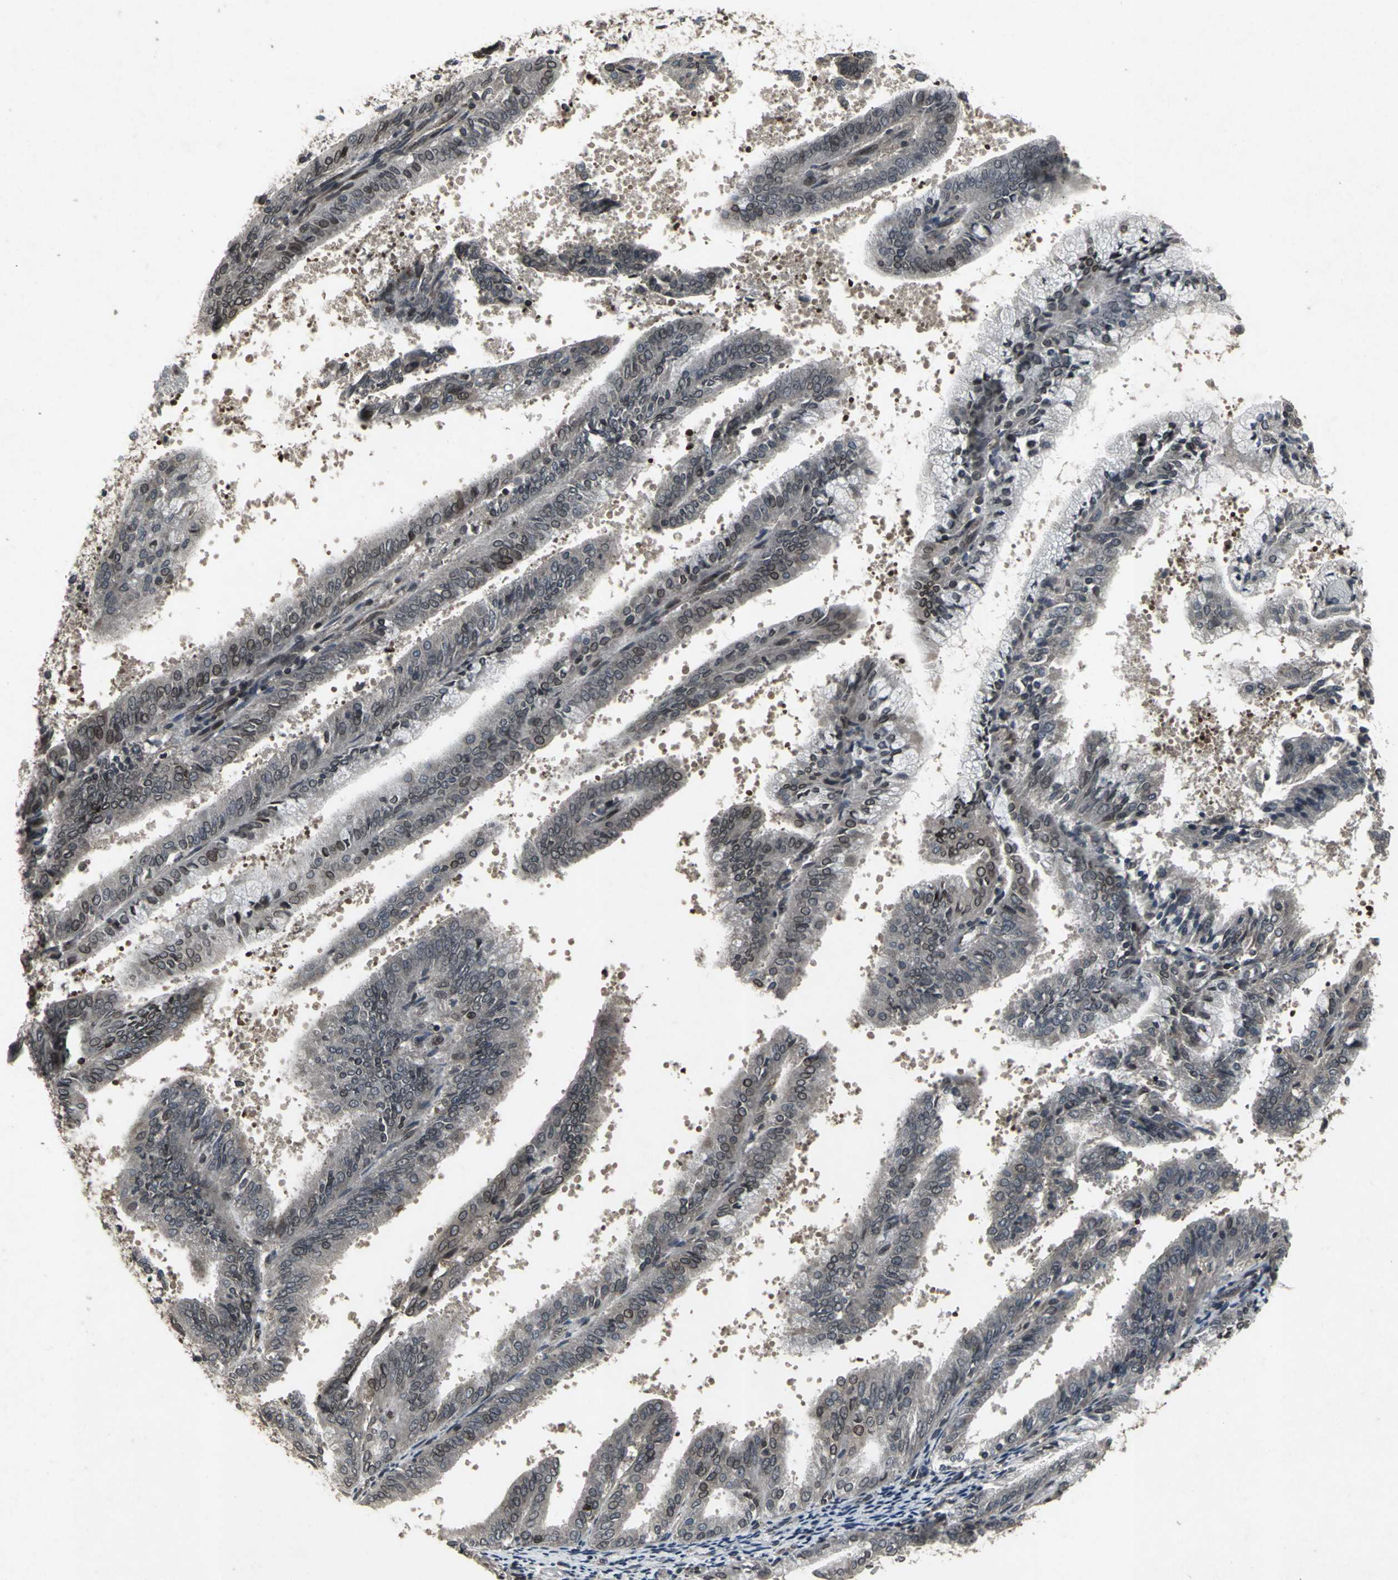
{"staining": {"intensity": "moderate", "quantity": "25%-75%", "location": "cytoplasmic/membranous,nuclear"}, "tissue": "endometrial cancer", "cell_type": "Tumor cells", "image_type": "cancer", "snomed": [{"axis": "morphology", "description": "Adenocarcinoma, NOS"}, {"axis": "topography", "description": "Endometrium"}], "caption": "Immunohistochemical staining of endometrial cancer demonstrates moderate cytoplasmic/membranous and nuclear protein staining in about 25%-75% of tumor cells.", "gene": "SH2B3", "patient": {"sex": "female", "age": 63}}